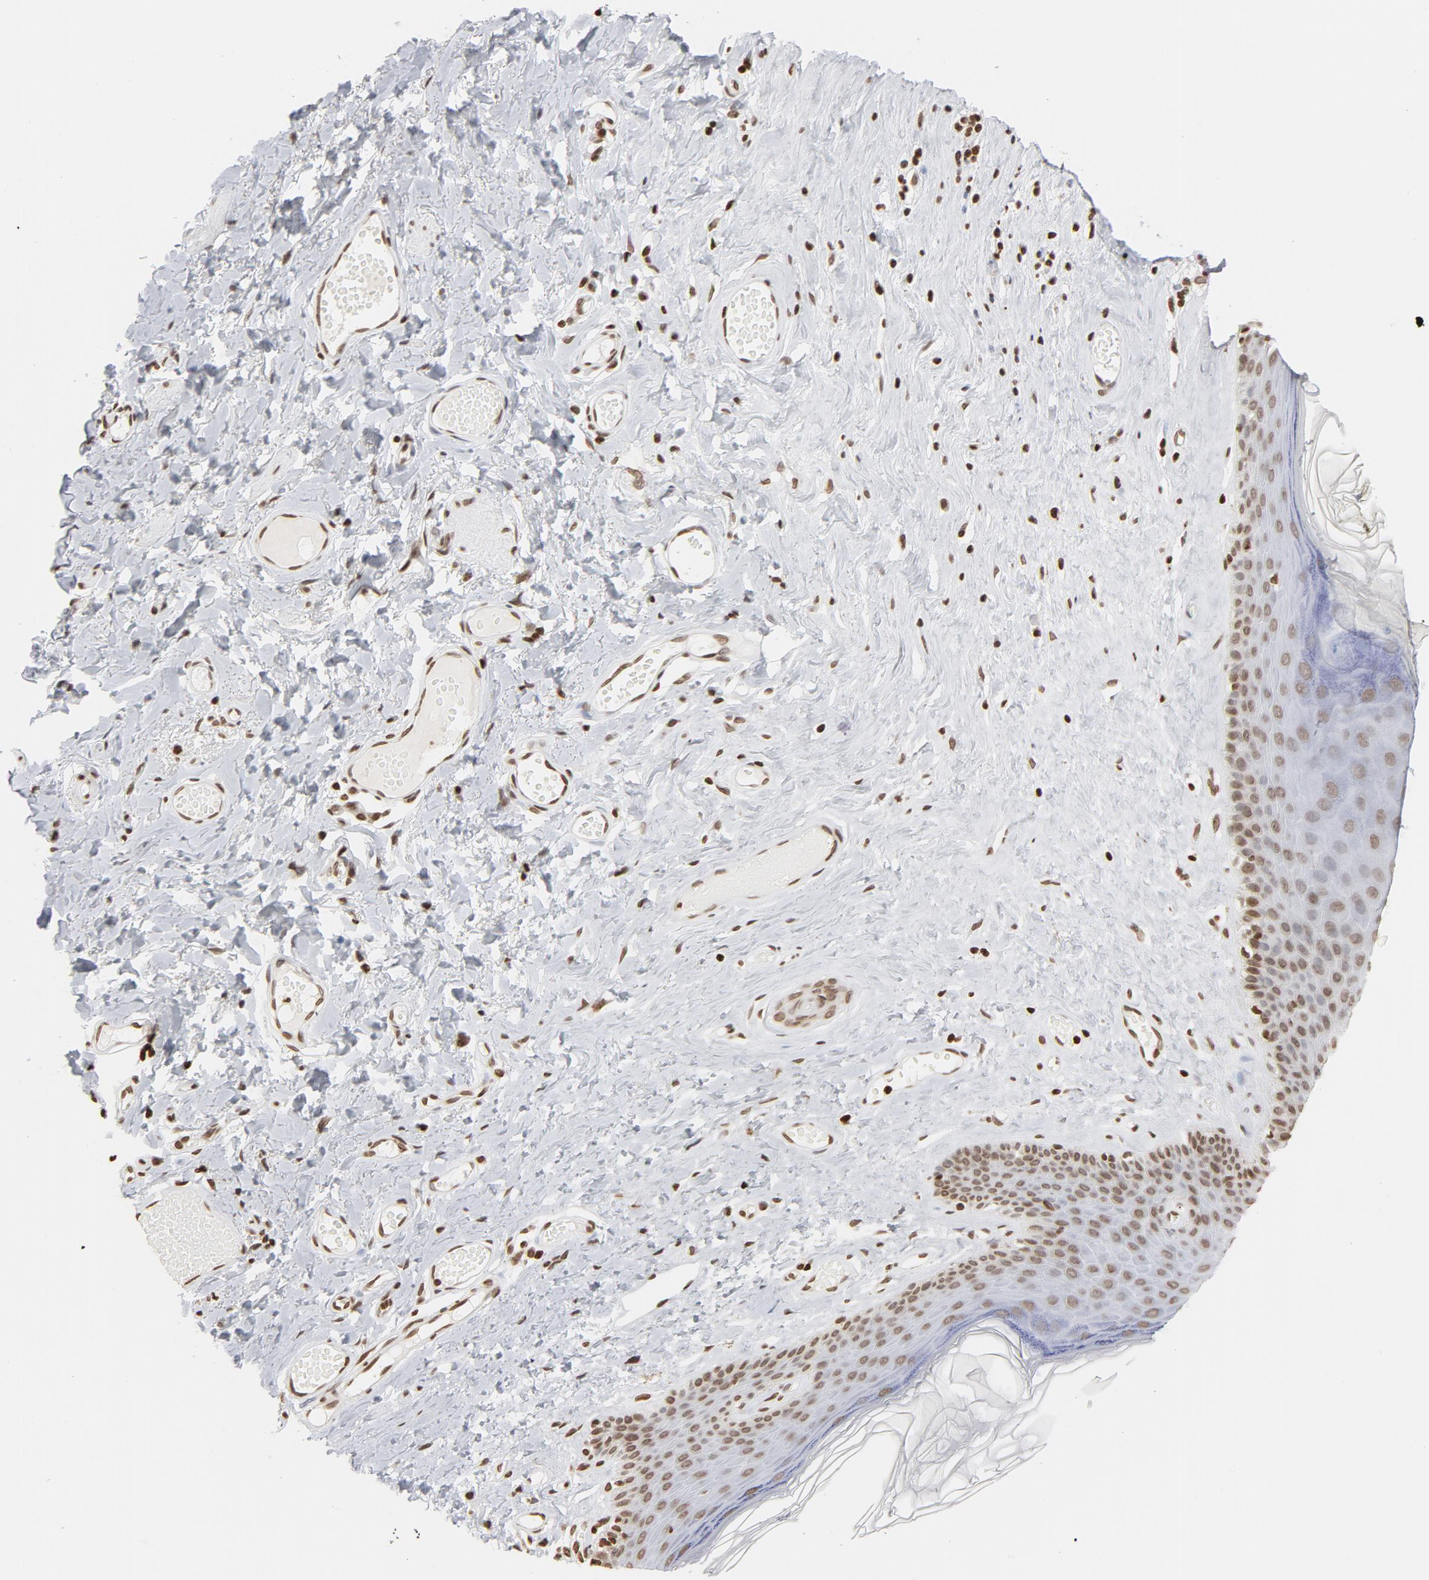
{"staining": {"intensity": "weak", "quantity": ">75%", "location": "nuclear"}, "tissue": "skin", "cell_type": "Epidermal cells", "image_type": "normal", "snomed": [{"axis": "morphology", "description": "Normal tissue, NOS"}, {"axis": "morphology", "description": "Inflammation, NOS"}, {"axis": "topography", "description": "Vulva"}], "caption": "A low amount of weak nuclear expression is seen in approximately >75% of epidermal cells in benign skin.", "gene": "H2AC12", "patient": {"sex": "female", "age": 84}}